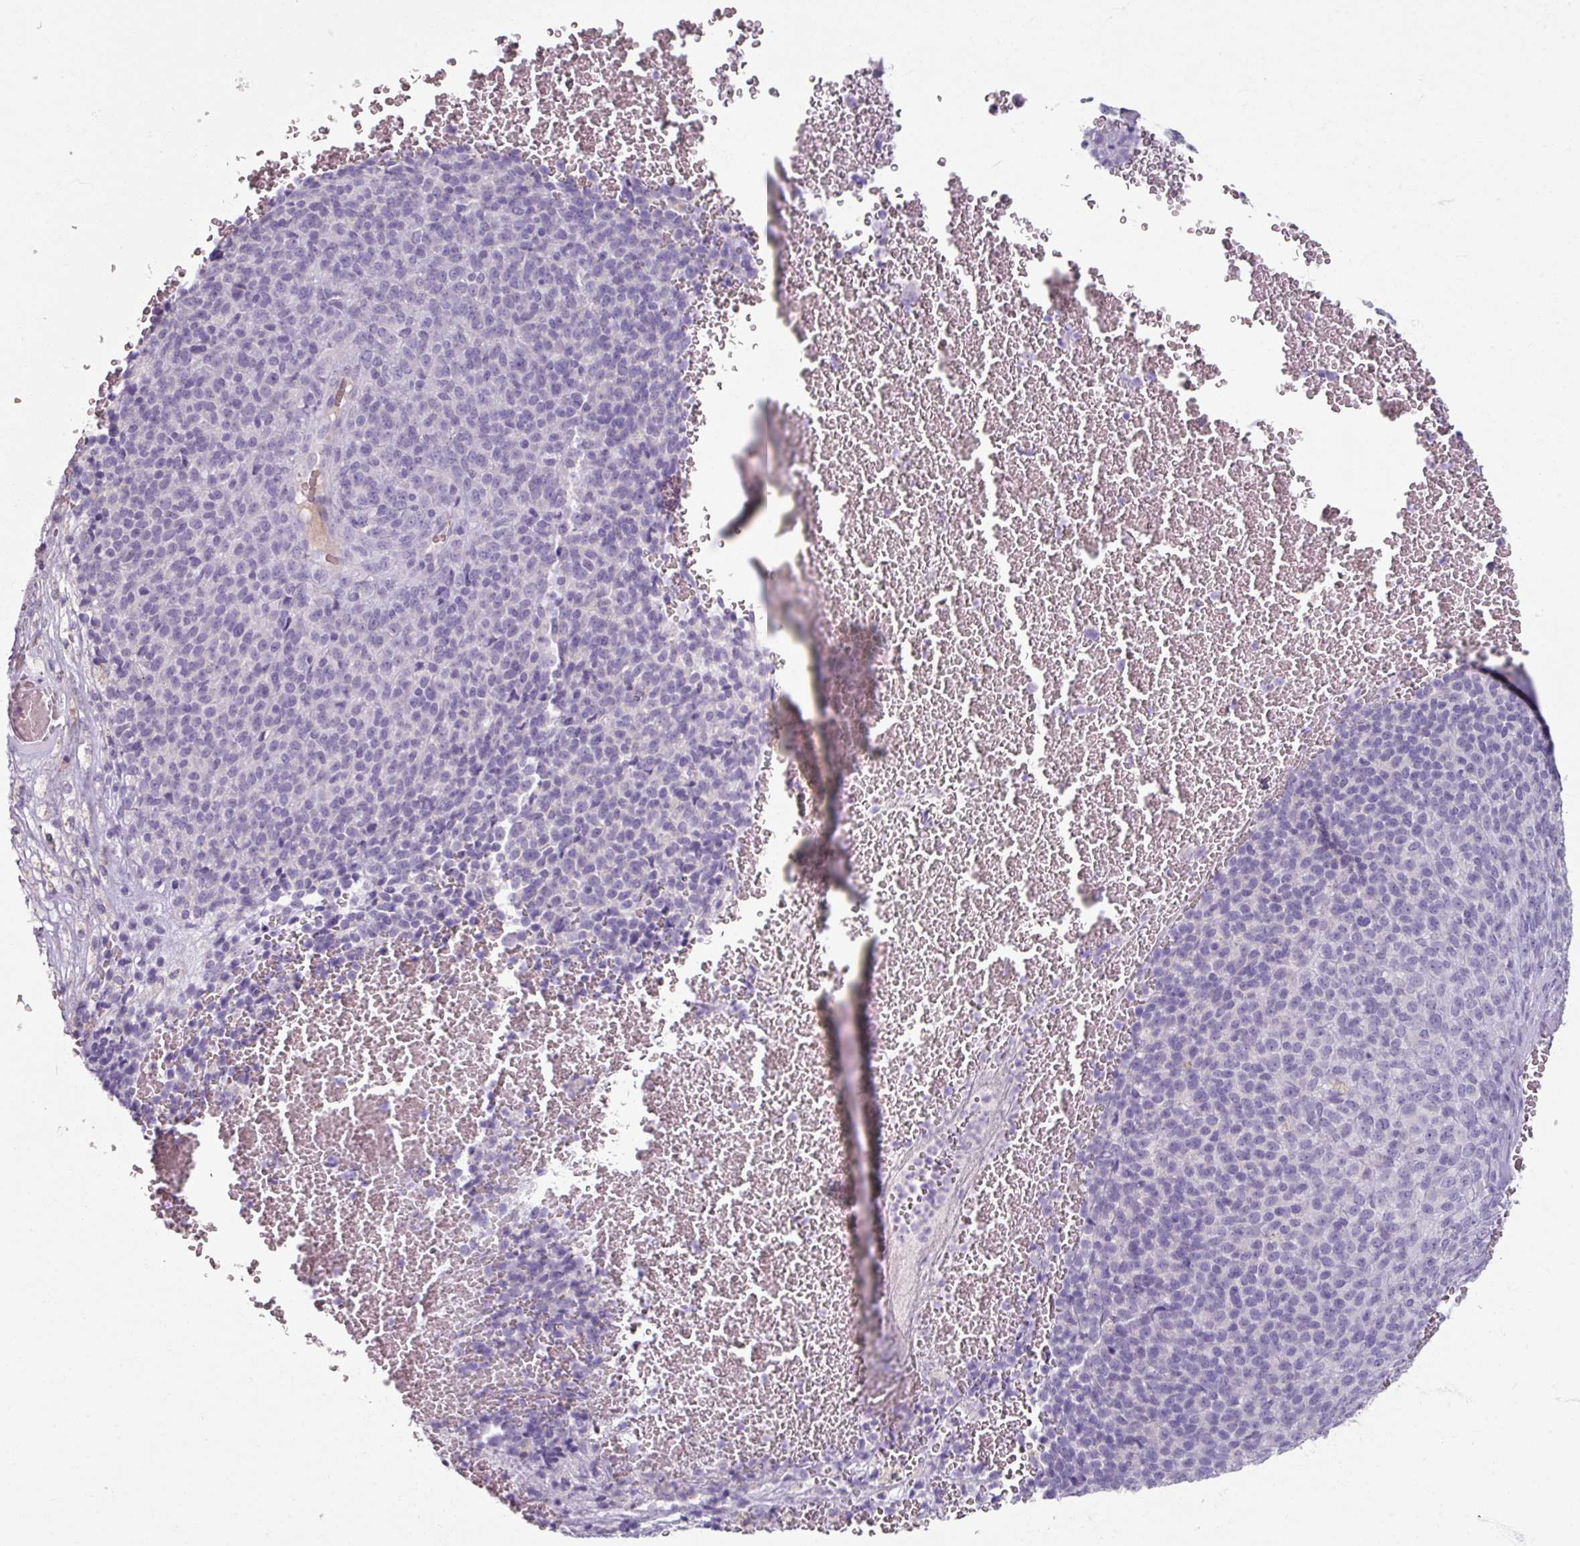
{"staining": {"intensity": "negative", "quantity": "none", "location": "none"}, "tissue": "melanoma", "cell_type": "Tumor cells", "image_type": "cancer", "snomed": [{"axis": "morphology", "description": "Malignant melanoma, Metastatic site"}, {"axis": "topography", "description": "Brain"}], "caption": "Malignant melanoma (metastatic site) was stained to show a protein in brown. There is no significant staining in tumor cells.", "gene": "SLC27A5", "patient": {"sex": "female", "age": 56}}